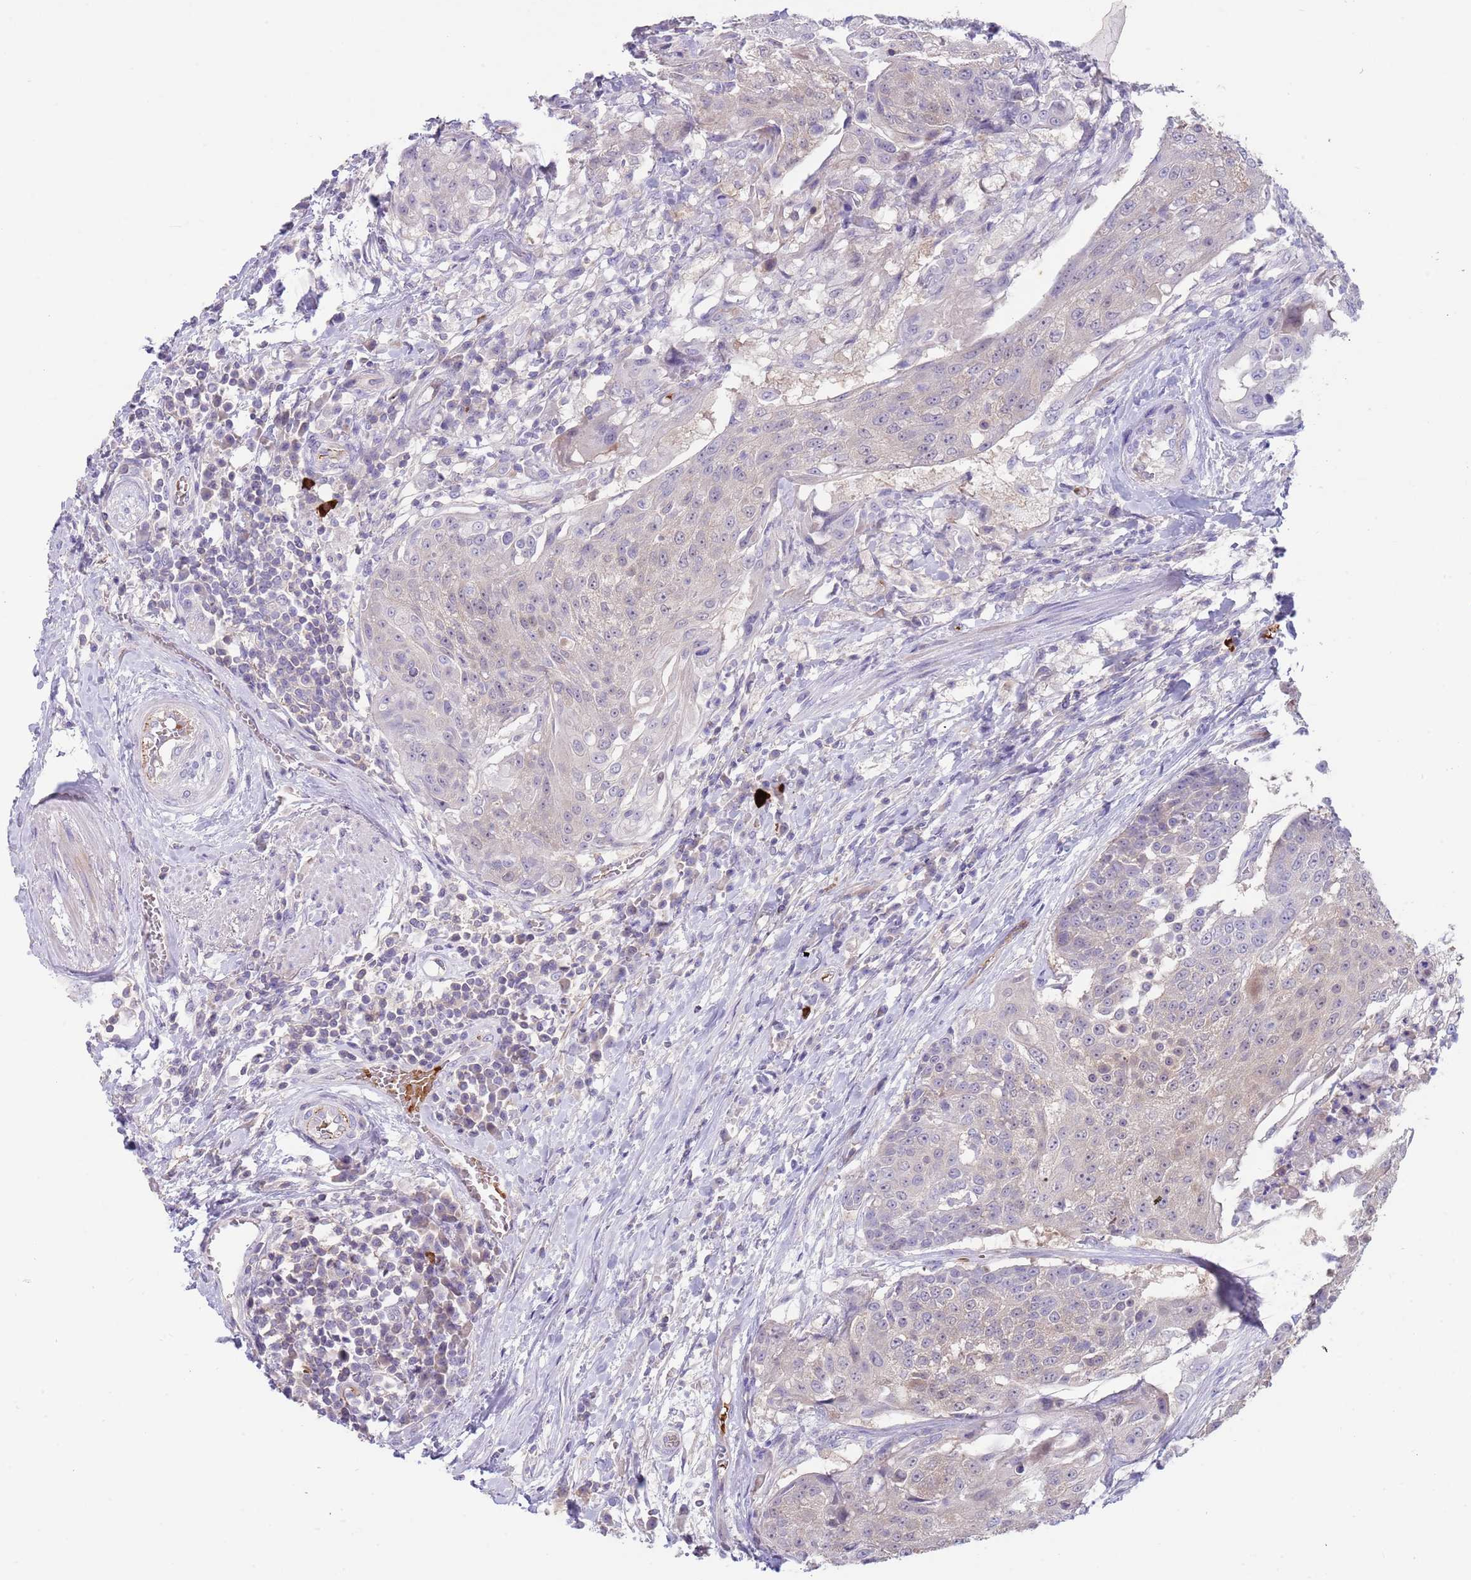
{"staining": {"intensity": "negative", "quantity": "none", "location": "none"}, "tissue": "urothelial cancer", "cell_type": "Tumor cells", "image_type": "cancer", "snomed": [{"axis": "morphology", "description": "Urothelial carcinoma, High grade"}, {"axis": "topography", "description": "Urinary bladder"}], "caption": "This image is of high-grade urothelial carcinoma stained with immunohistochemistry to label a protein in brown with the nuclei are counter-stained blue. There is no expression in tumor cells. Nuclei are stained in blue.", "gene": "ZNF14", "patient": {"sex": "female", "age": 63}}